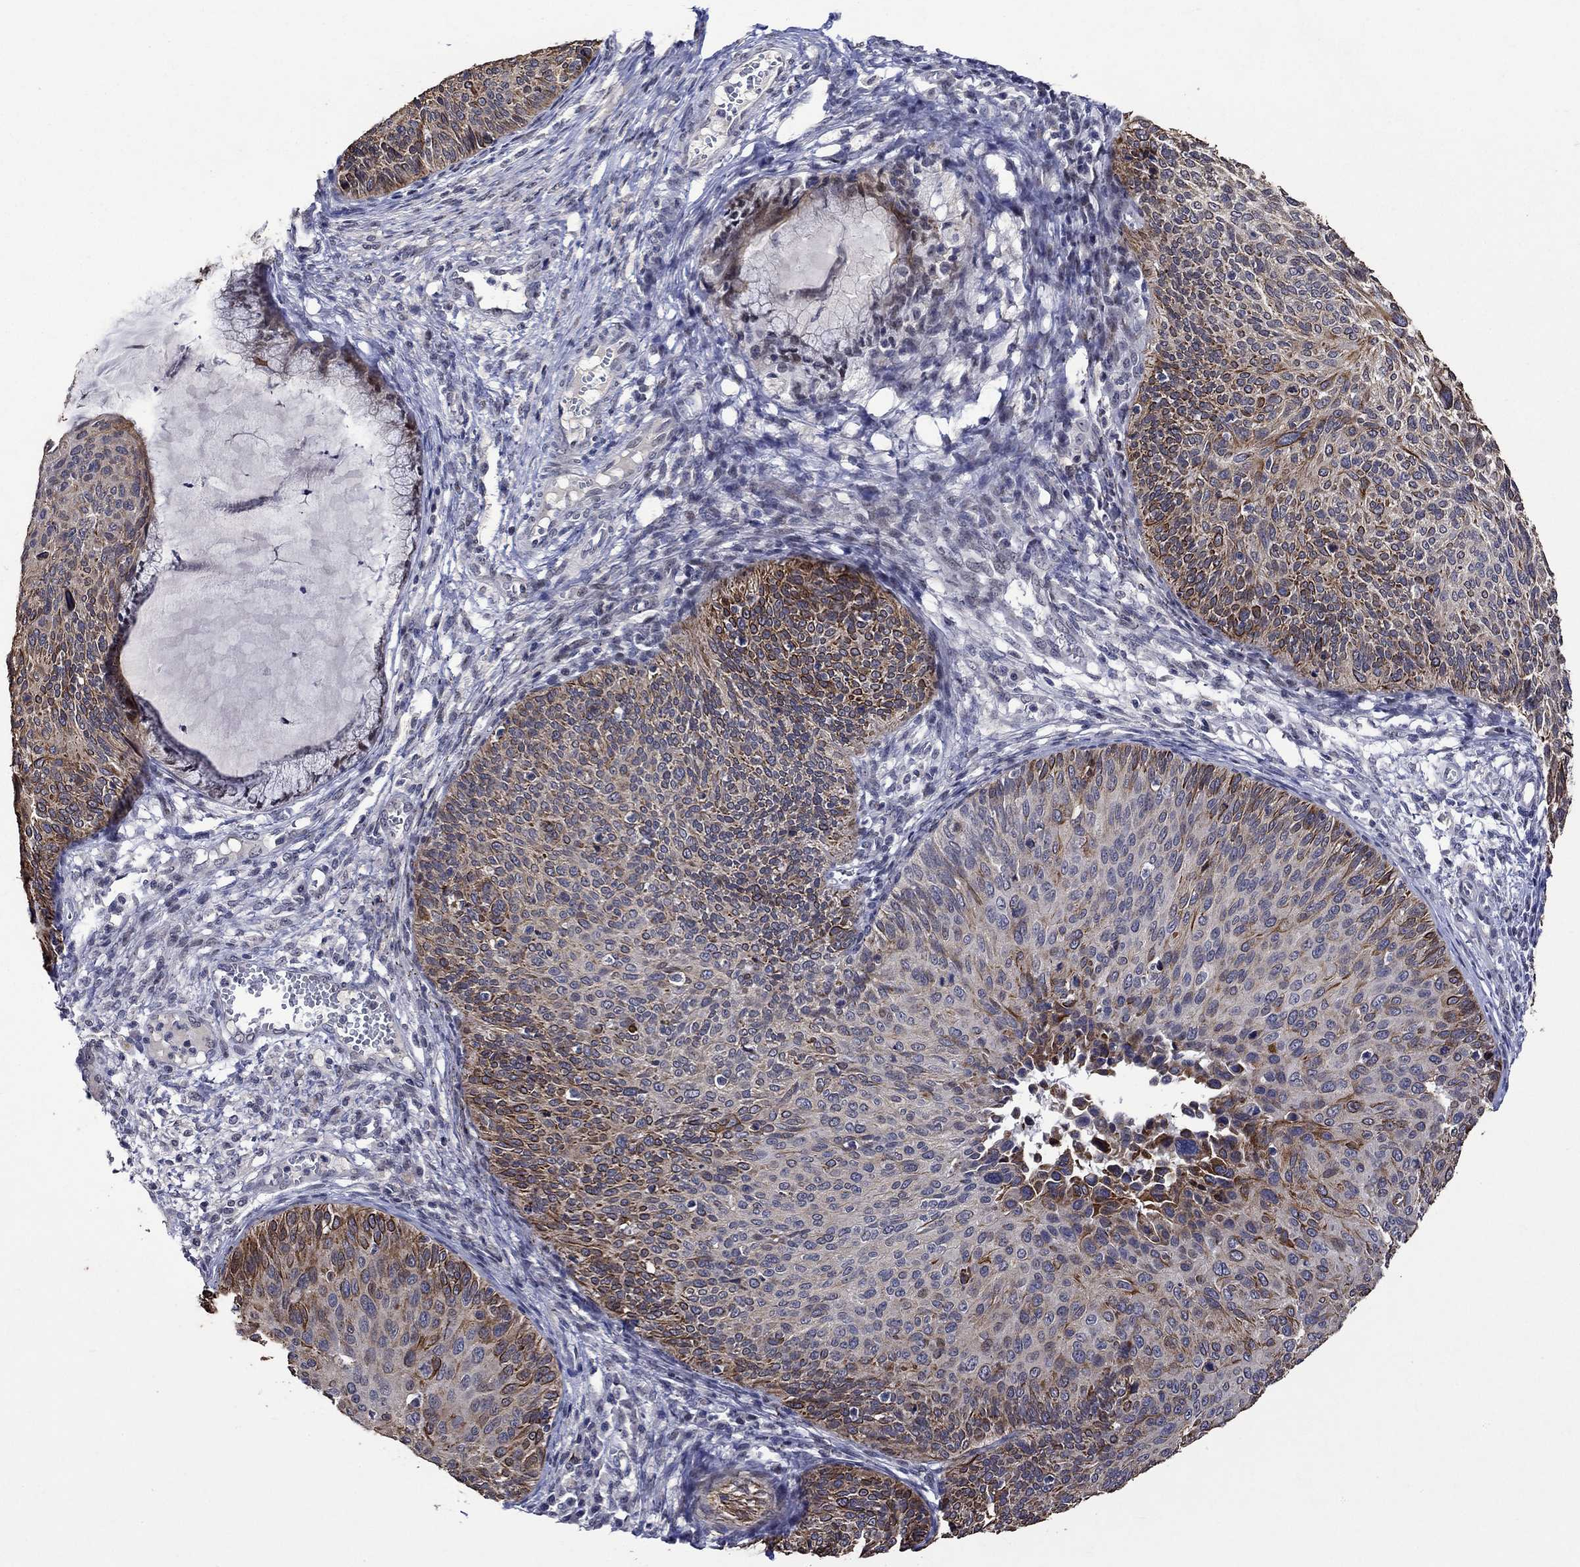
{"staining": {"intensity": "strong", "quantity": "25%-75%", "location": "cytoplasmic/membranous"}, "tissue": "cervical cancer", "cell_type": "Tumor cells", "image_type": "cancer", "snomed": [{"axis": "morphology", "description": "Squamous cell carcinoma, NOS"}, {"axis": "topography", "description": "Cervix"}], "caption": "Cervical squamous cell carcinoma tissue demonstrates strong cytoplasmic/membranous positivity in about 25%-75% of tumor cells The staining was performed using DAB, with brown indicating positive protein expression. Nuclei are stained blue with hematoxylin.", "gene": "DDX3Y", "patient": {"sex": "female", "age": 36}}